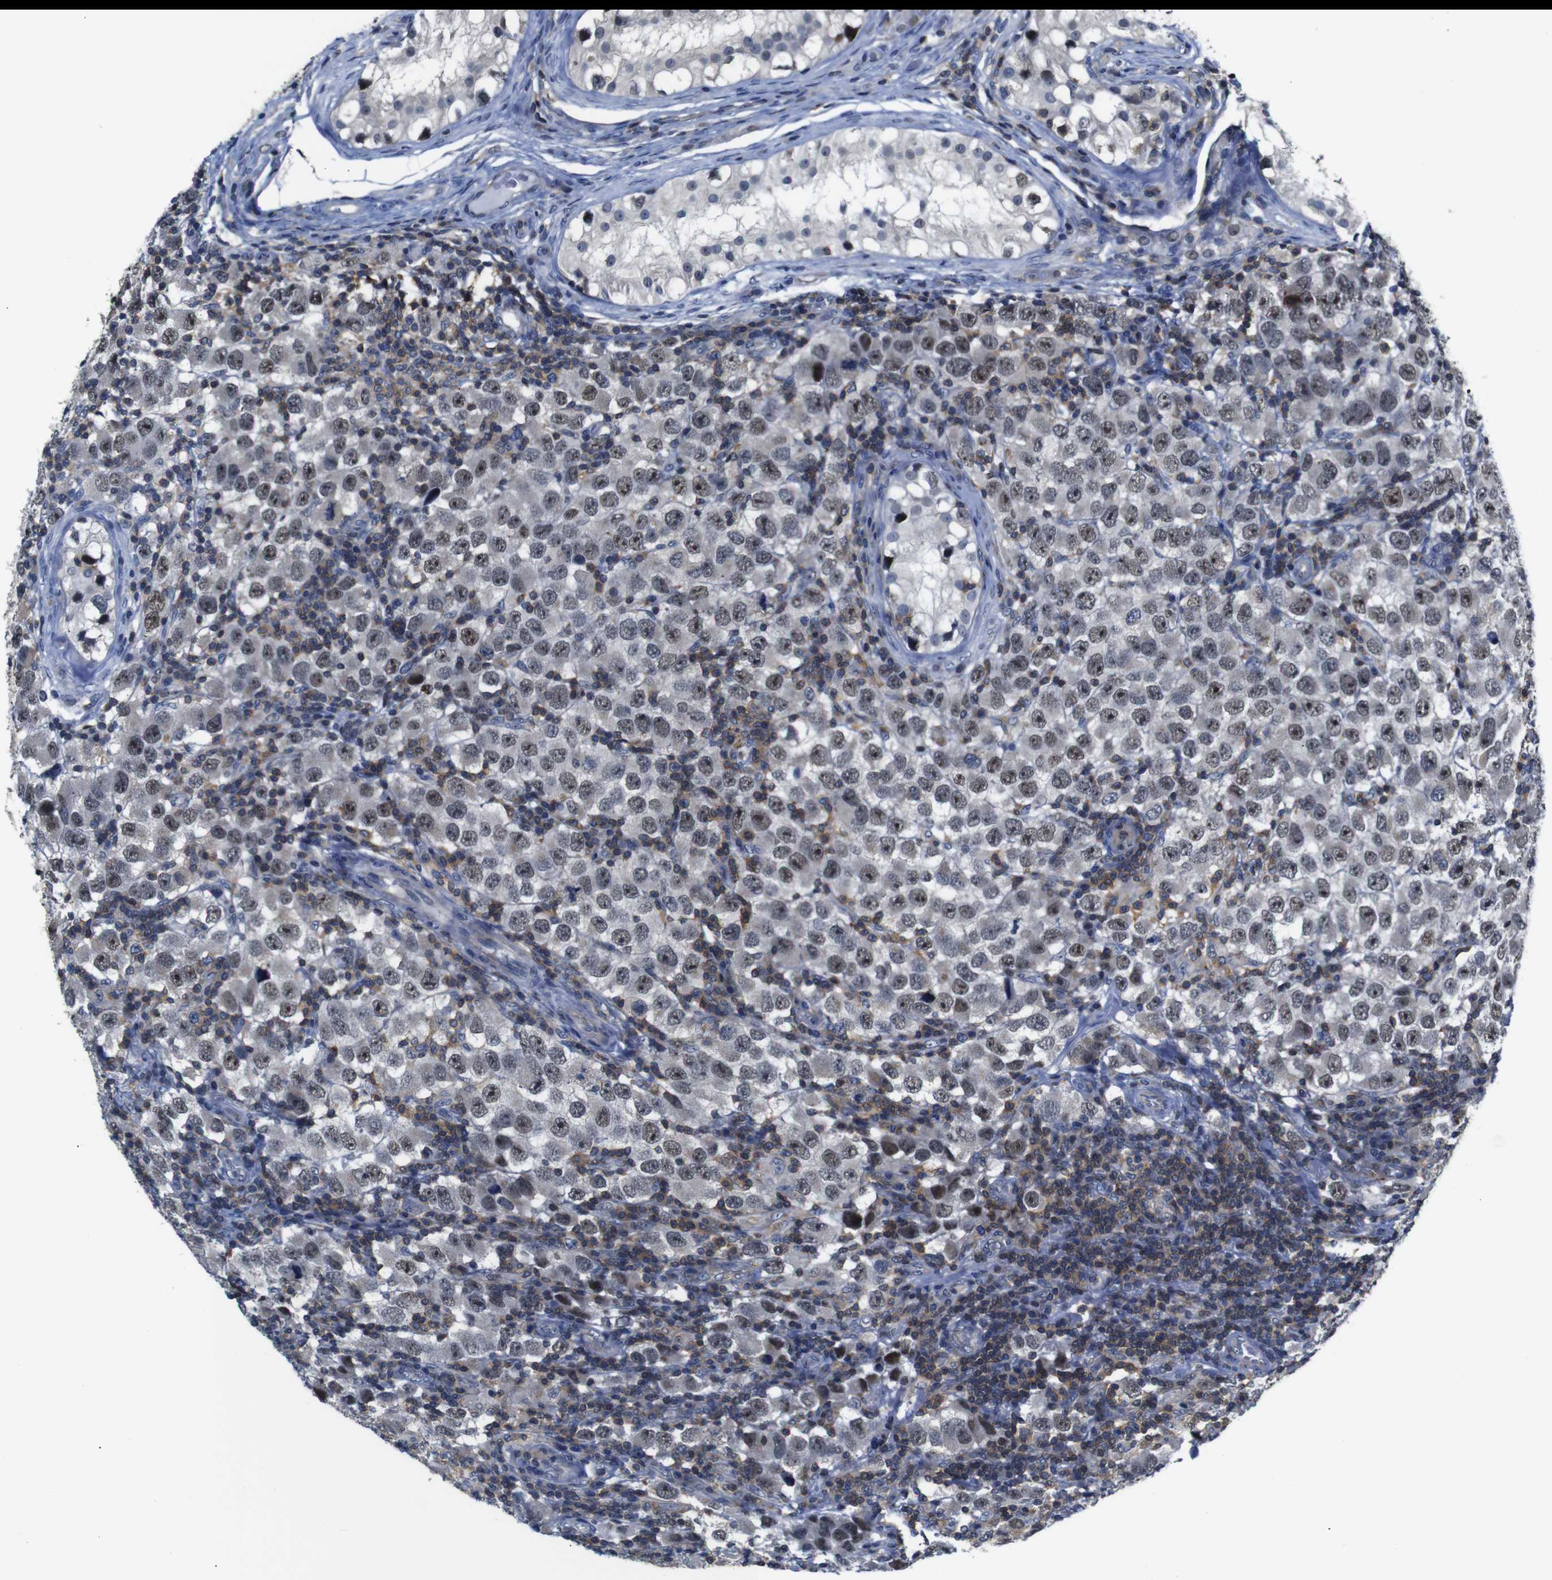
{"staining": {"intensity": "moderate", "quantity": ">75%", "location": "nuclear"}, "tissue": "testis cancer", "cell_type": "Tumor cells", "image_type": "cancer", "snomed": [{"axis": "morphology", "description": "Carcinoma, Embryonal, NOS"}, {"axis": "topography", "description": "Testis"}], "caption": "Immunohistochemistry (IHC) image of neoplastic tissue: human embryonal carcinoma (testis) stained using immunohistochemistry exhibits medium levels of moderate protein expression localized specifically in the nuclear of tumor cells, appearing as a nuclear brown color.", "gene": "BRWD3", "patient": {"sex": "male", "age": 21}}